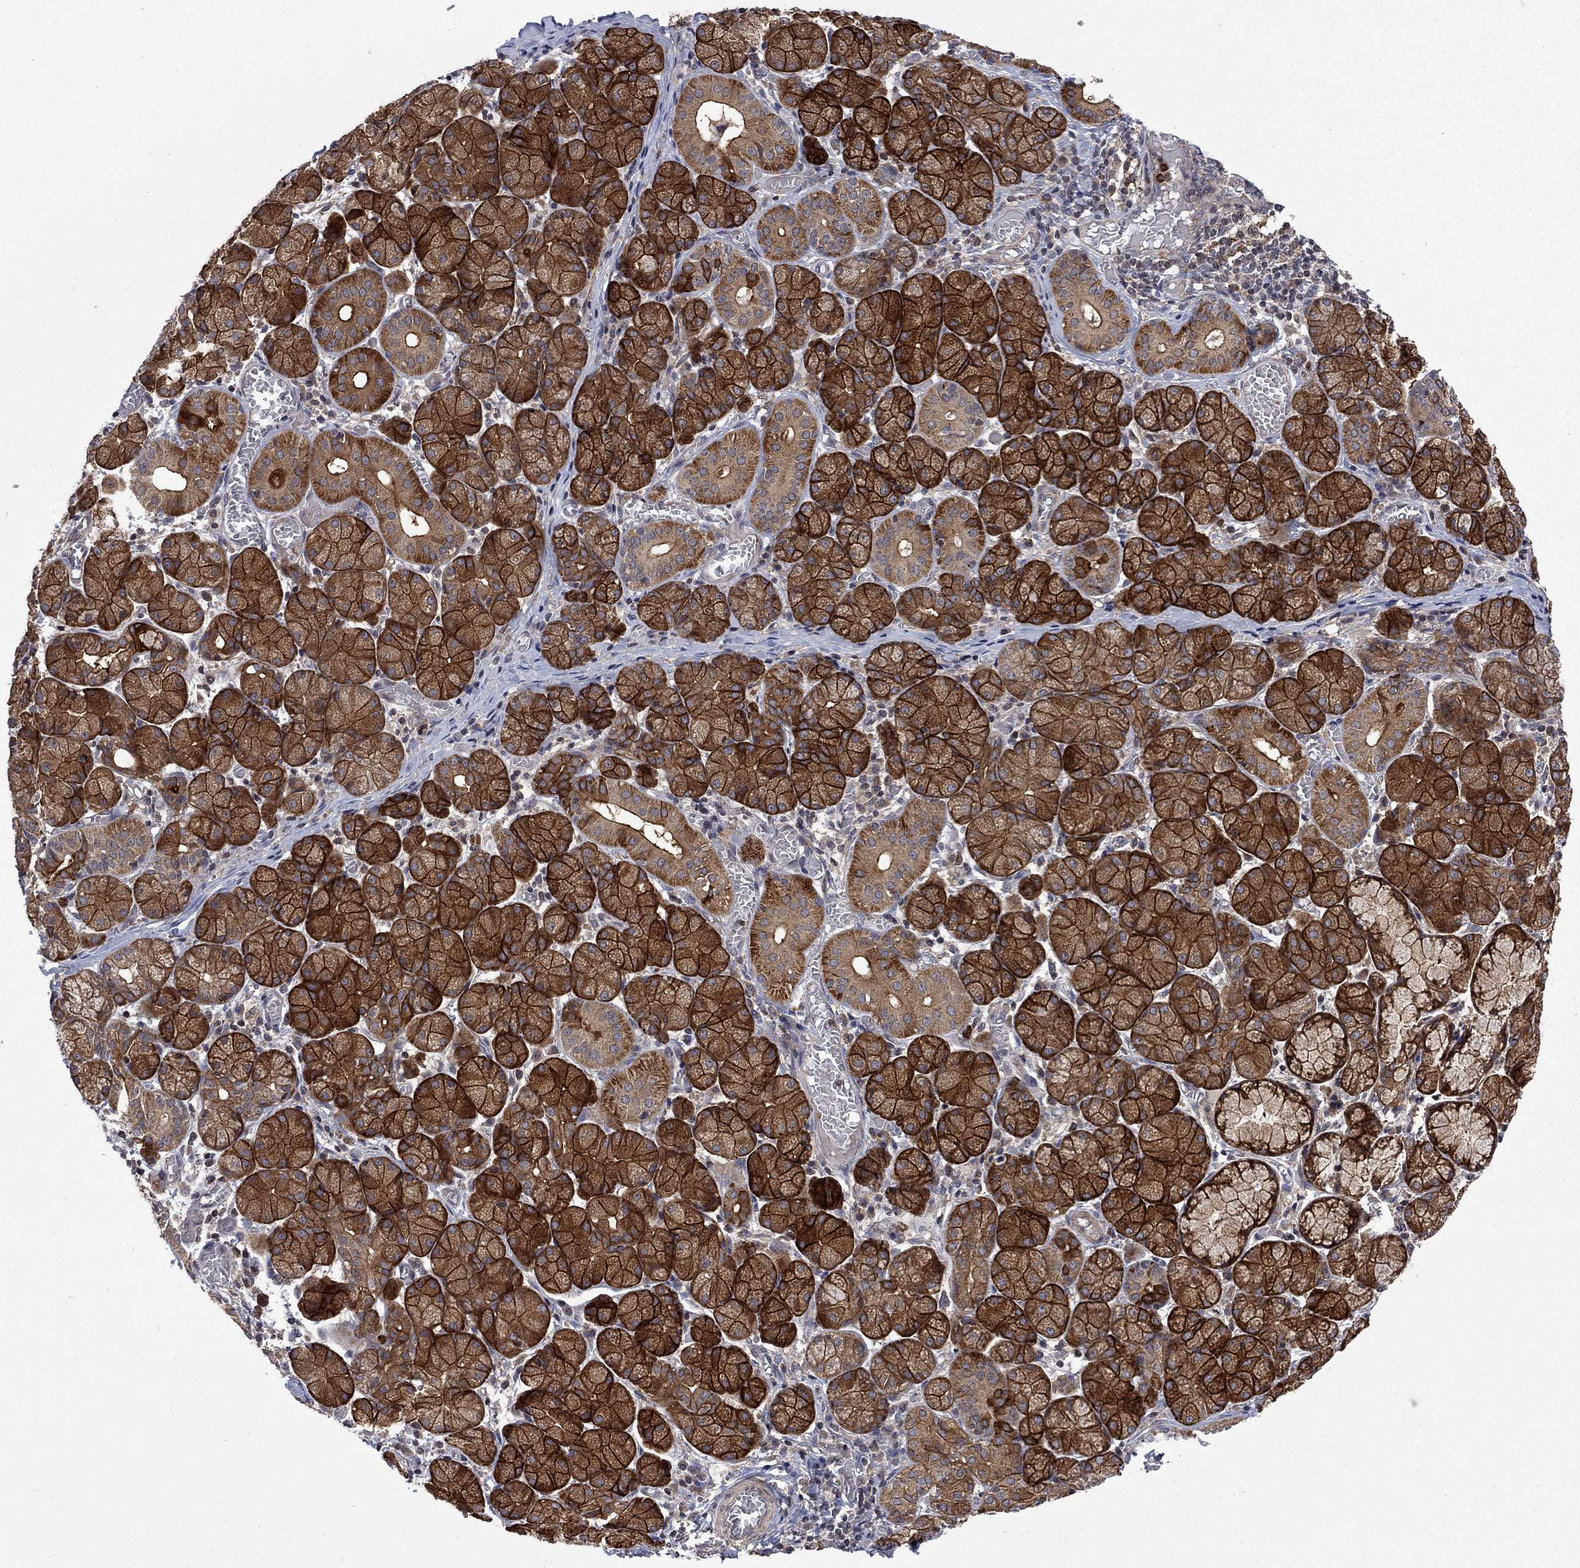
{"staining": {"intensity": "strong", "quantity": ">75%", "location": "cytoplasmic/membranous"}, "tissue": "salivary gland", "cell_type": "Glandular cells", "image_type": "normal", "snomed": [{"axis": "morphology", "description": "Normal tissue, NOS"}, {"axis": "topography", "description": "Salivary gland"}, {"axis": "topography", "description": "Peripheral nerve tissue"}], "caption": "A photomicrograph showing strong cytoplasmic/membranous expression in approximately >75% of glandular cells in unremarkable salivary gland, as visualized by brown immunohistochemical staining.", "gene": "TMEM33", "patient": {"sex": "female", "age": 24}}